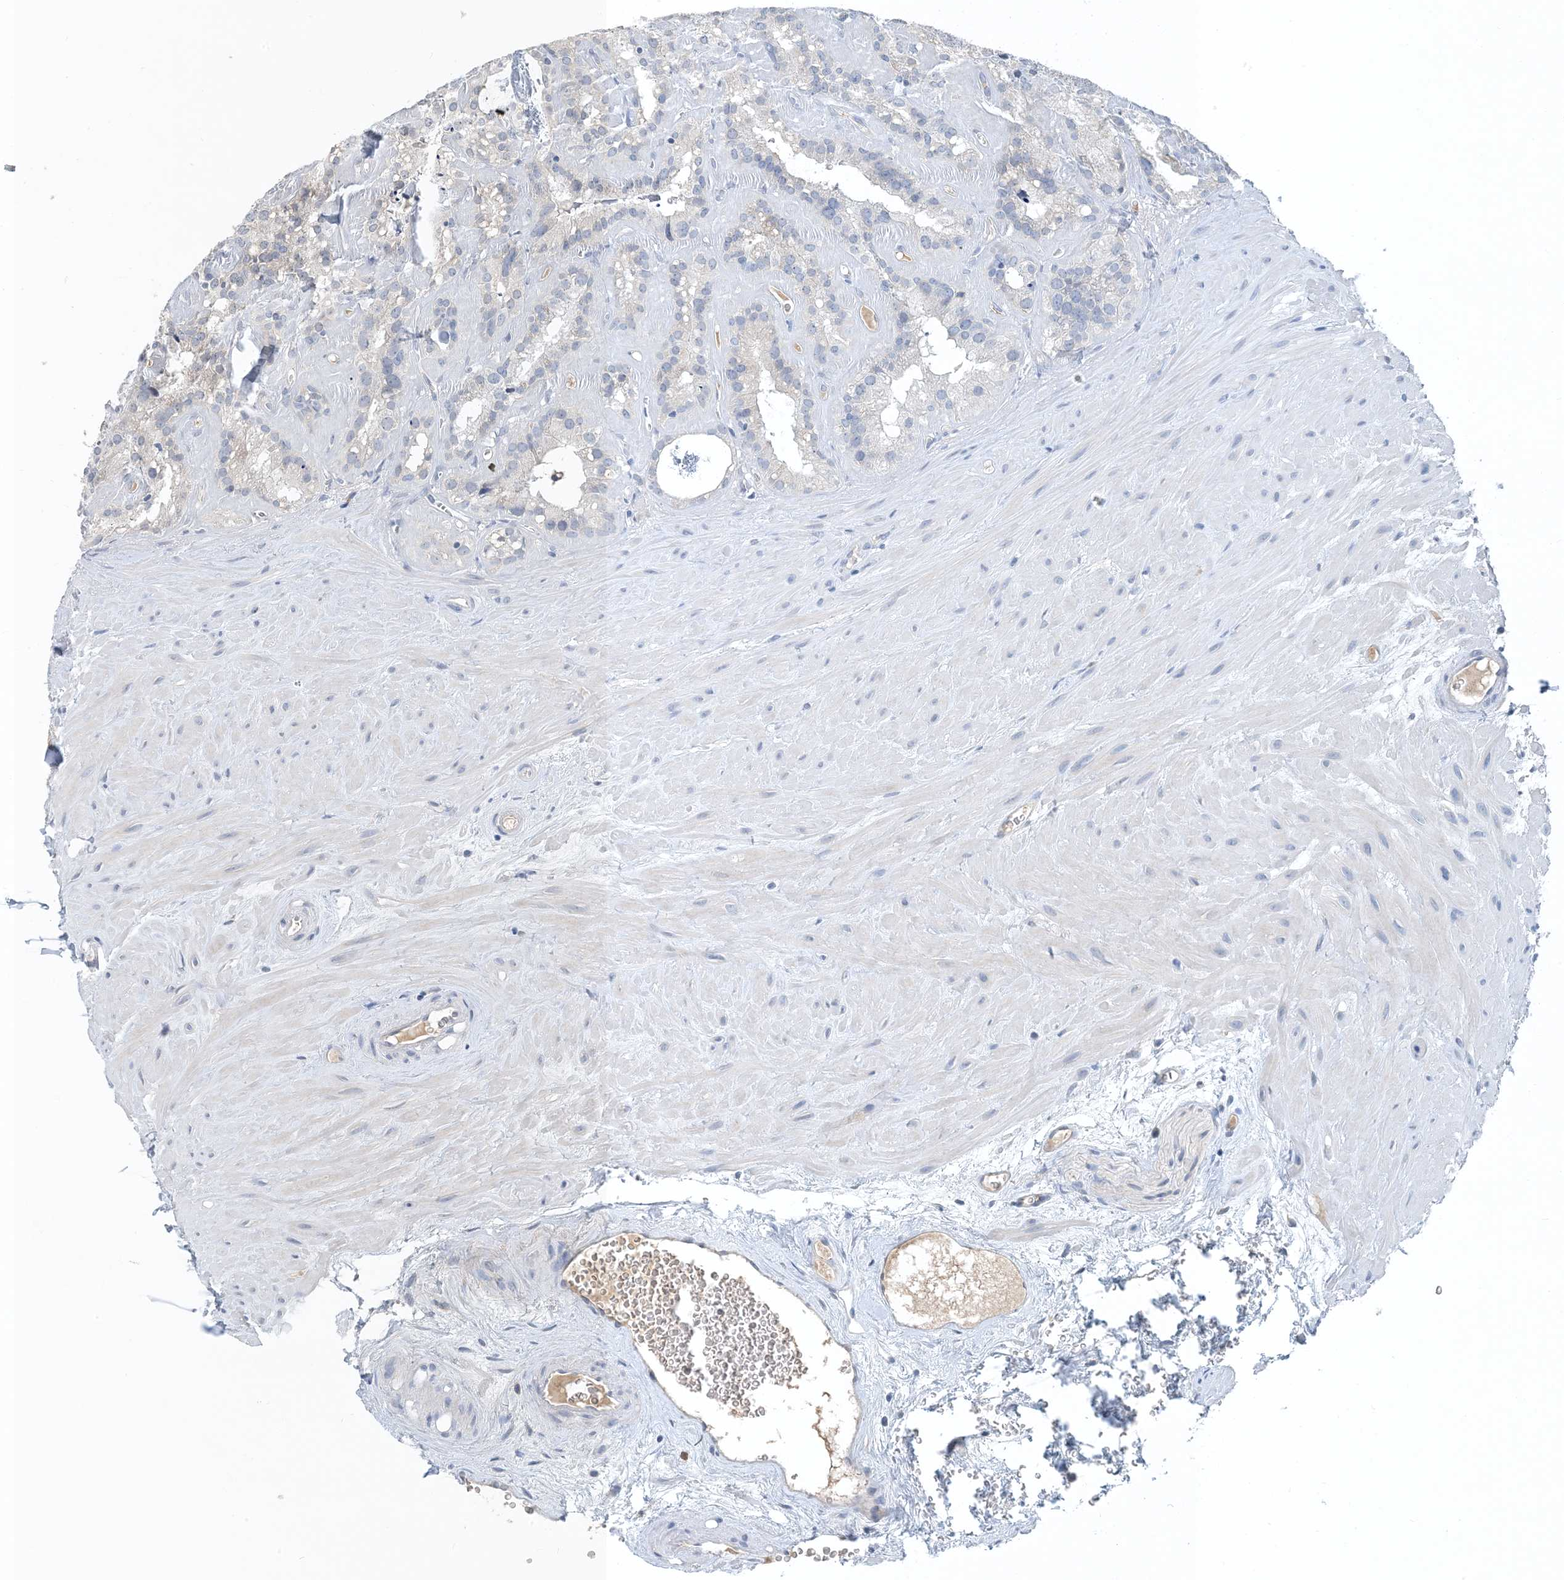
{"staining": {"intensity": "negative", "quantity": "none", "location": "none"}, "tissue": "seminal vesicle", "cell_type": "Glandular cells", "image_type": "normal", "snomed": [{"axis": "morphology", "description": "Normal tissue, NOS"}, {"axis": "topography", "description": "Prostate"}, {"axis": "topography", "description": "Seminal veicle"}], "caption": "Immunohistochemistry (IHC) micrograph of unremarkable seminal vesicle: seminal vesicle stained with DAB (3,3'-diaminobenzidine) exhibits no significant protein positivity in glandular cells. (Stains: DAB (3,3'-diaminobenzidine) IHC with hematoxylin counter stain, Microscopy: brightfield microscopy at high magnification).", "gene": "CTRL", "patient": {"sex": "male", "age": 59}}